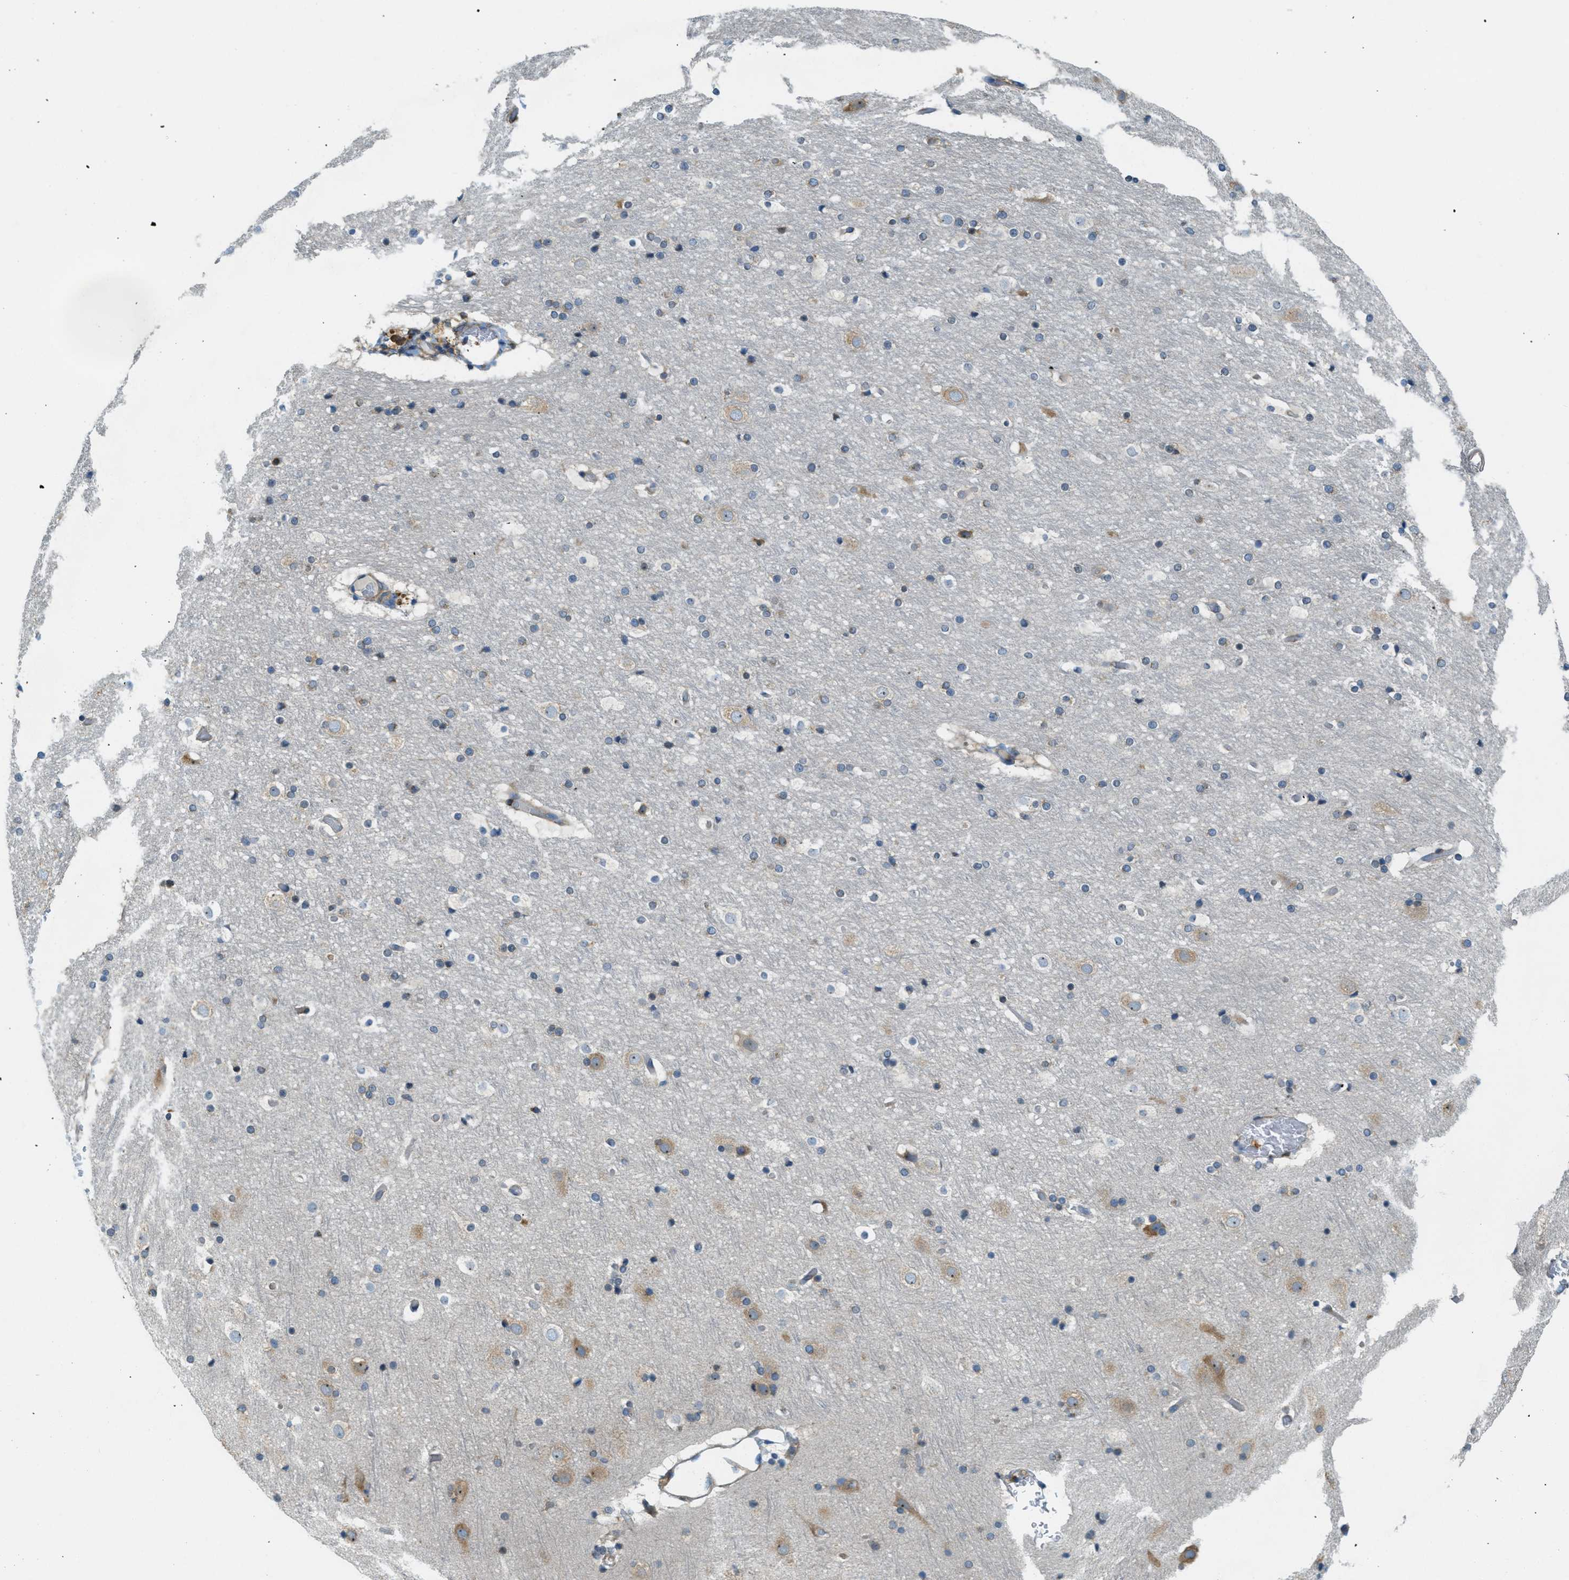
{"staining": {"intensity": "negative", "quantity": "none", "location": "none"}, "tissue": "cerebral cortex", "cell_type": "Endothelial cells", "image_type": "normal", "snomed": [{"axis": "morphology", "description": "Normal tissue, NOS"}, {"axis": "topography", "description": "Cerebral cortex"}], "caption": "This is a photomicrograph of immunohistochemistry staining of normal cerebral cortex, which shows no staining in endothelial cells.", "gene": "ABCF1", "patient": {"sex": "male", "age": 57}}